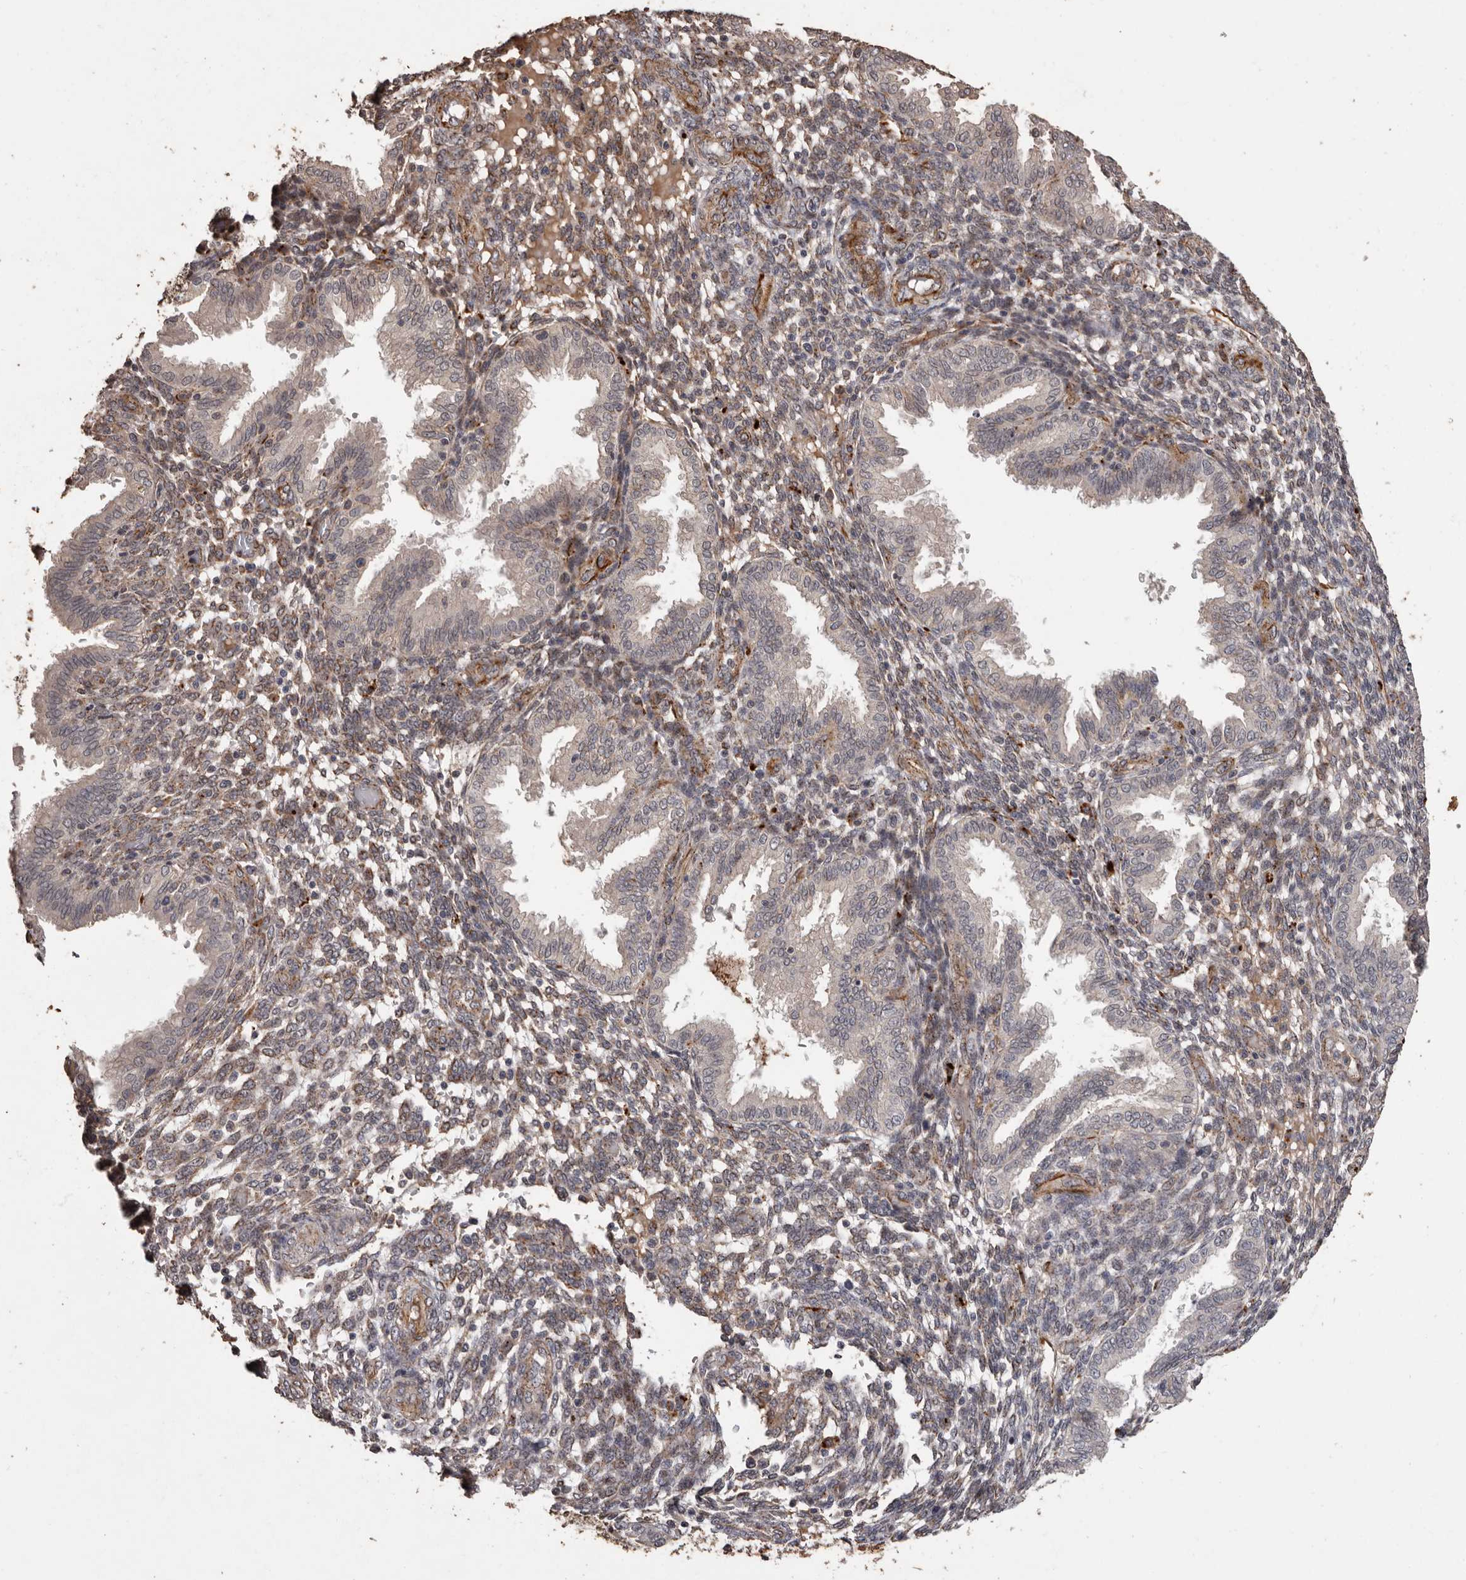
{"staining": {"intensity": "moderate", "quantity": "25%-75%", "location": "cytoplasmic/membranous"}, "tissue": "endometrium", "cell_type": "Cells in endometrial stroma", "image_type": "normal", "snomed": [{"axis": "morphology", "description": "Normal tissue, NOS"}, {"axis": "topography", "description": "Endometrium"}], "caption": "Protein staining of unremarkable endometrium demonstrates moderate cytoplasmic/membranous staining in approximately 25%-75% of cells in endometrial stroma.", "gene": "BRAT1", "patient": {"sex": "female", "age": 33}}